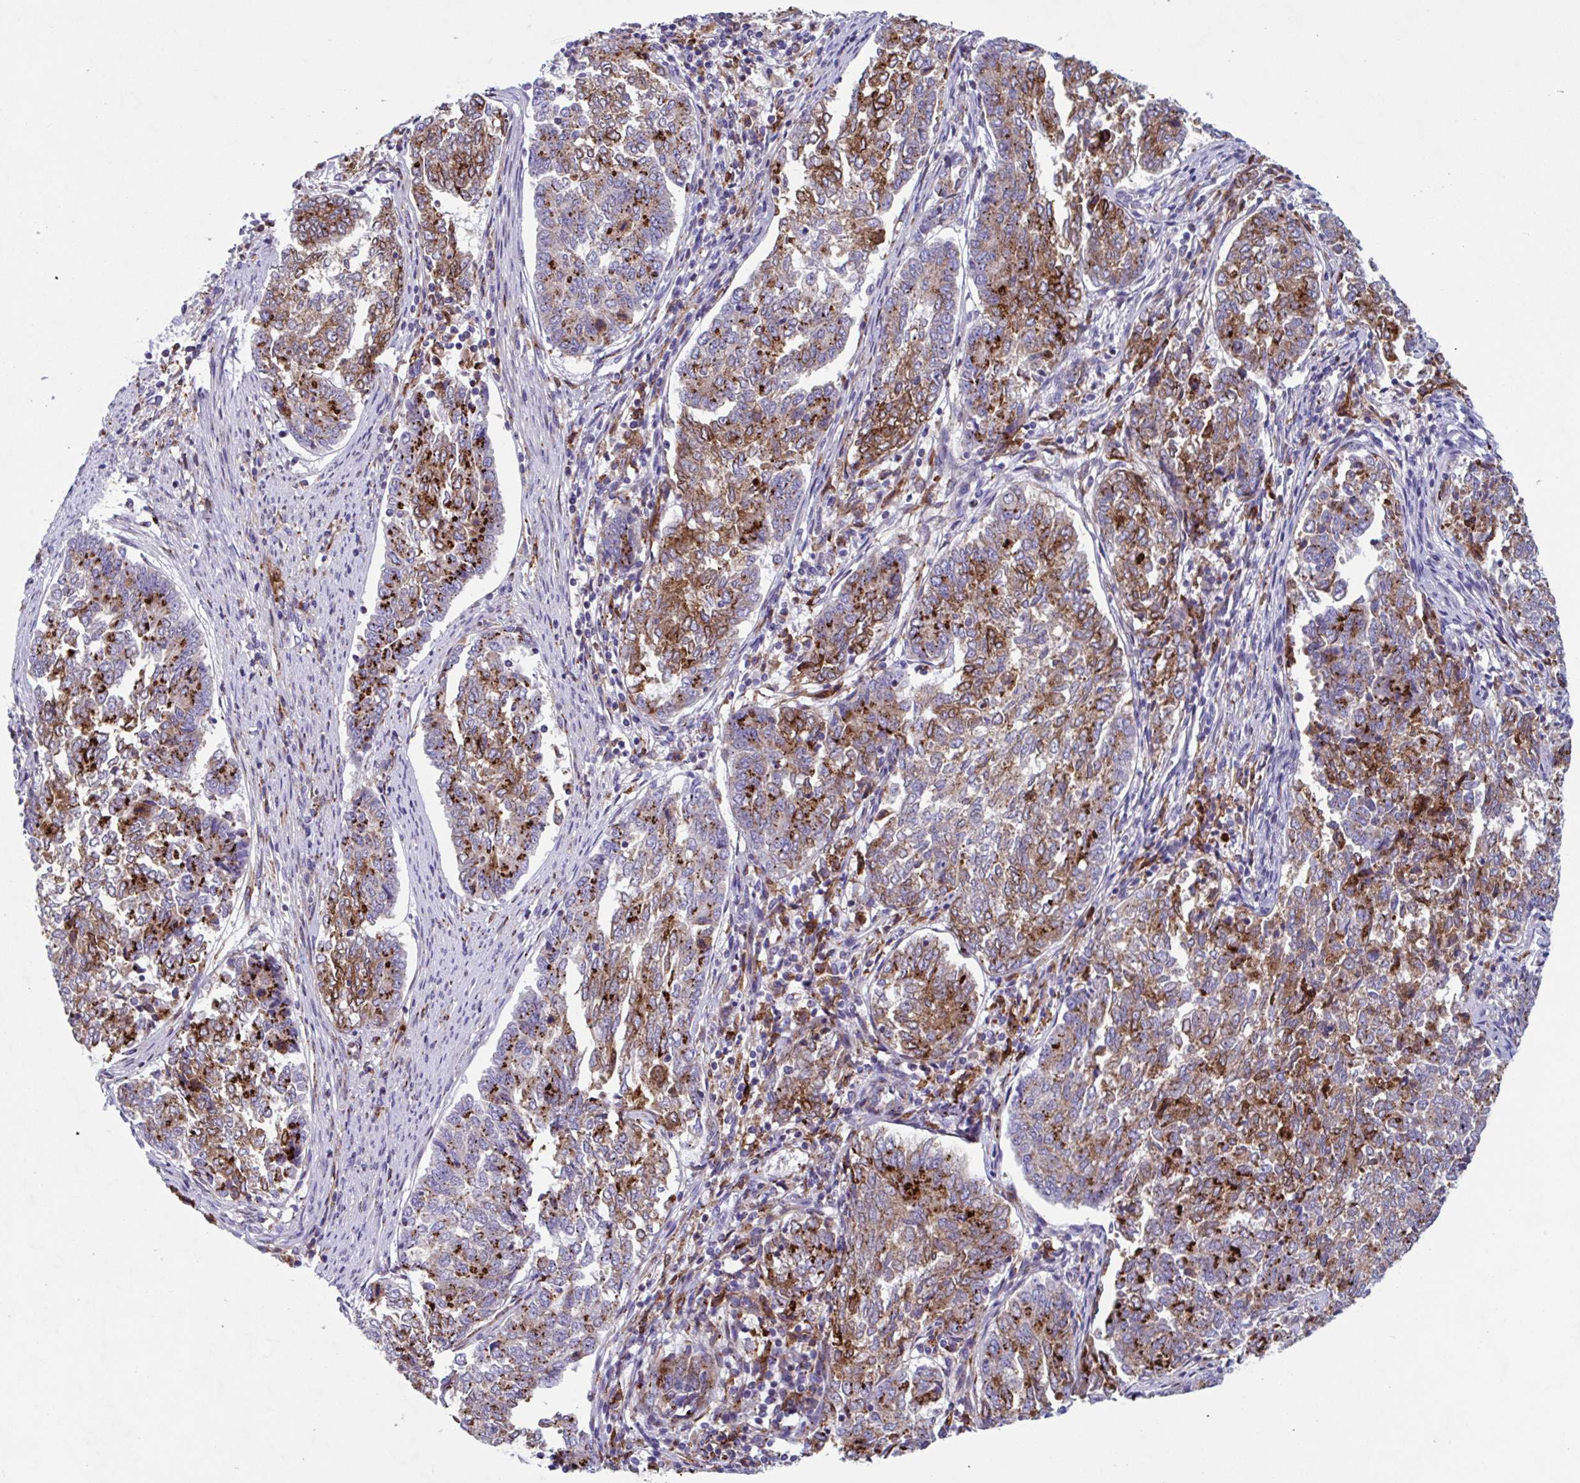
{"staining": {"intensity": "strong", "quantity": "25%-75%", "location": "cytoplasmic/membranous"}, "tissue": "endometrial cancer", "cell_type": "Tumor cells", "image_type": "cancer", "snomed": [{"axis": "morphology", "description": "Adenocarcinoma, NOS"}, {"axis": "topography", "description": "Endometrium"}], "caption": "Immunohistochemical staining of human endometrial cancer displays high levels of strong cytoplasmic/membranous protein positivity in approximately 25%-75% of tumor cells. (Brightfield microscopy of DAB IHC at high magnification).", "gene": "RFK", "patient": {"sex": "female", "age": 80}}